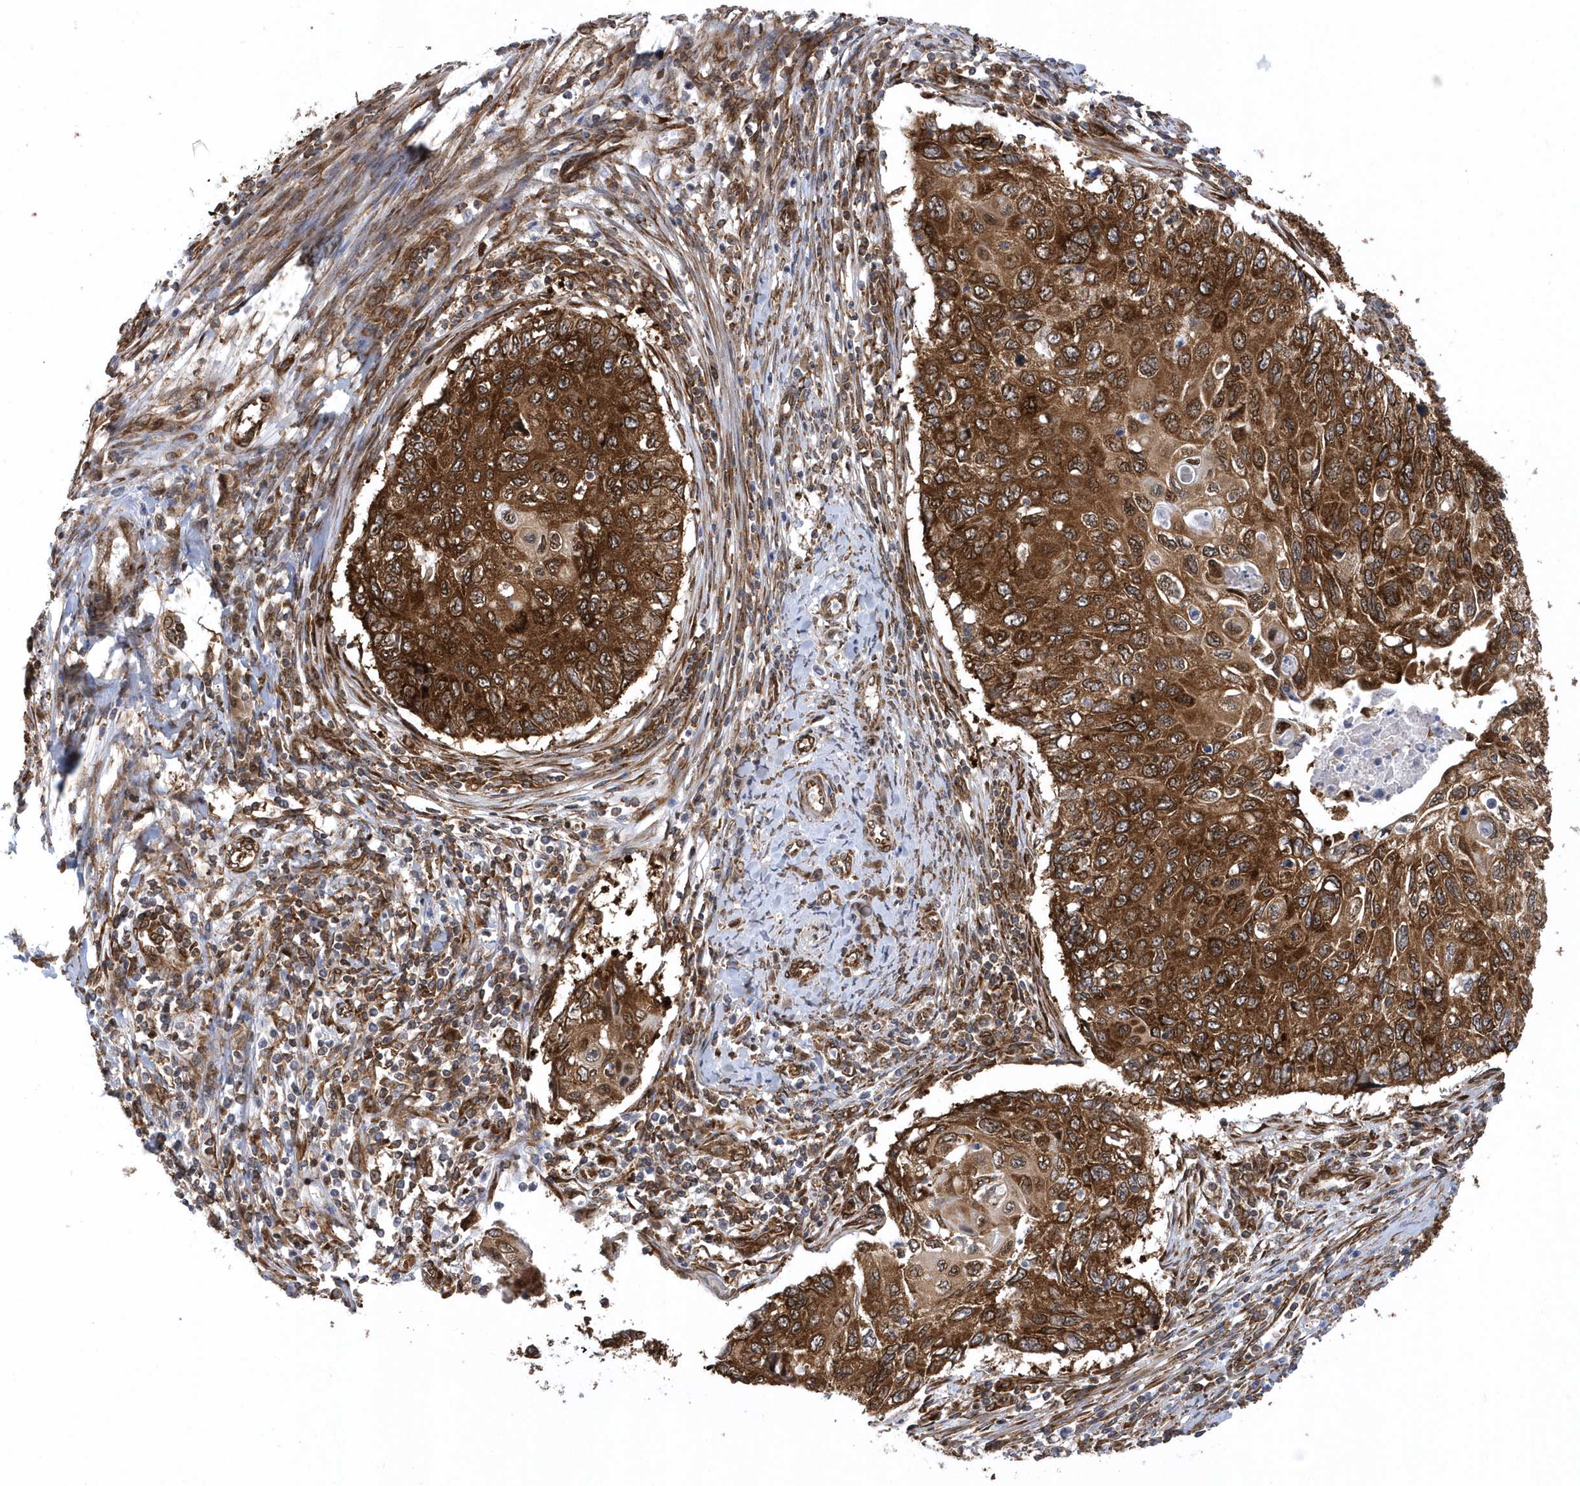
{"staining": {"intensity": "strong", "quantity": ">75%", "location": "cytoplasmic/membranous,nuclear"}, "tissue": "cervical cancer", "cell_type": "Tumor cells", "image_type": "cancer", "snomed": [{"axis": "morphology", "description": "Squamous cell carcinoma, NOS"}, {"axis": "topography", "description": "Cervix"}], "caption": "This image reveals IHC staining of human cervical squamous cell carcinoma, with high strong cytoplasmic/membranous and nuclear positivity in about >75% of tumor cells.", "gene": "PHF1", "patient": {"sex": "female", "age": 70}}